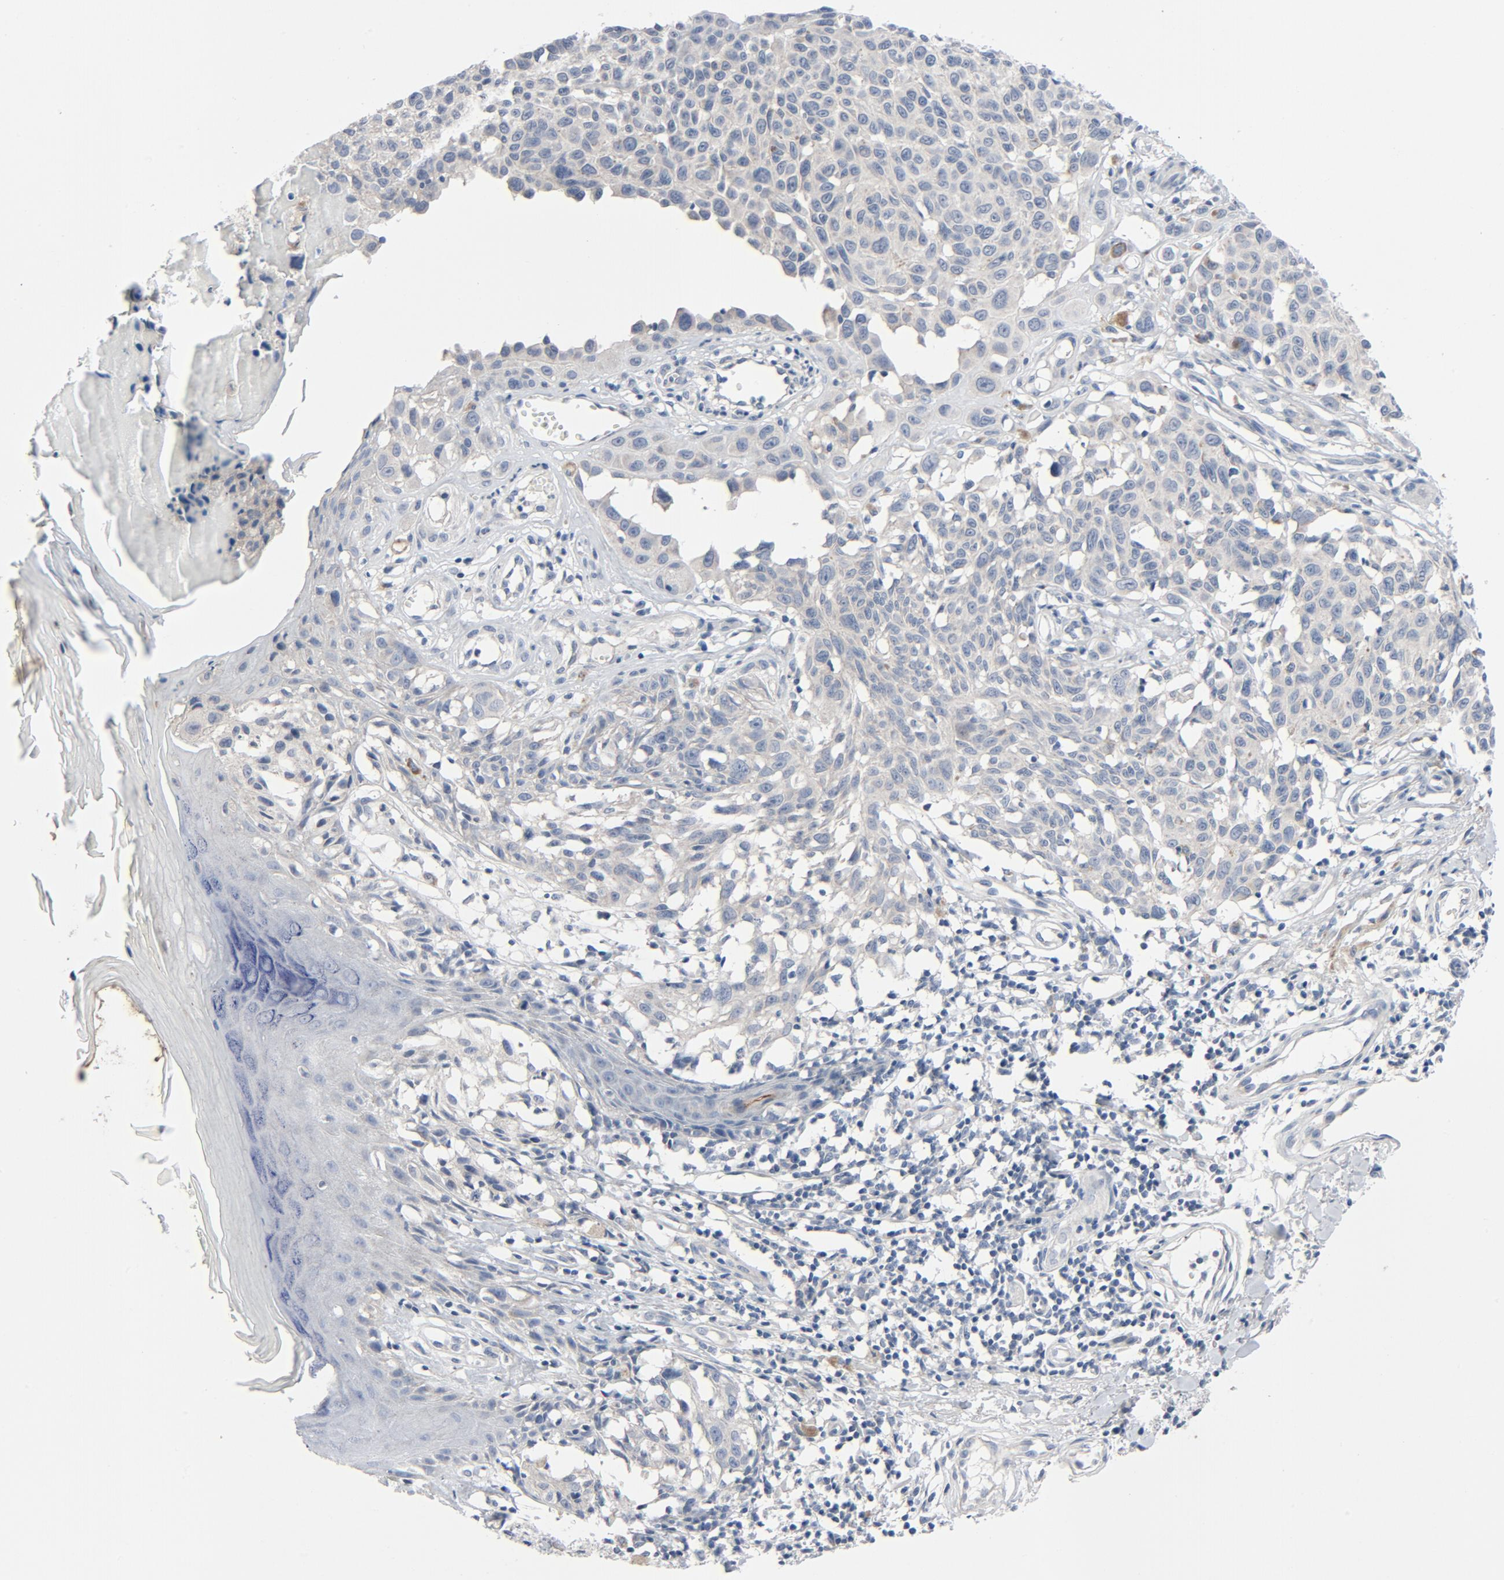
{"staining": {"intensity": "weak", "quantity": ">75%", "location": "cytoplasmic/membranous"}, "tissue": "melanoma", "cell_type": "Tumor cells", "image_type": "cancer", "snomed": [{"axis": "morphology", "description": "Malignant melanoma, NOS"}, {"axis": "topography", "description": "Skin"}], "caption": "Immunohistochemistry image of human malignant melanoma stained for a protein (brown), which reveals low levels of weak cytoplasmic/membranous staining in about >75% of tumor cells.", "gene": "TSG101", "patient": {"sex": "female", "age": 77}}